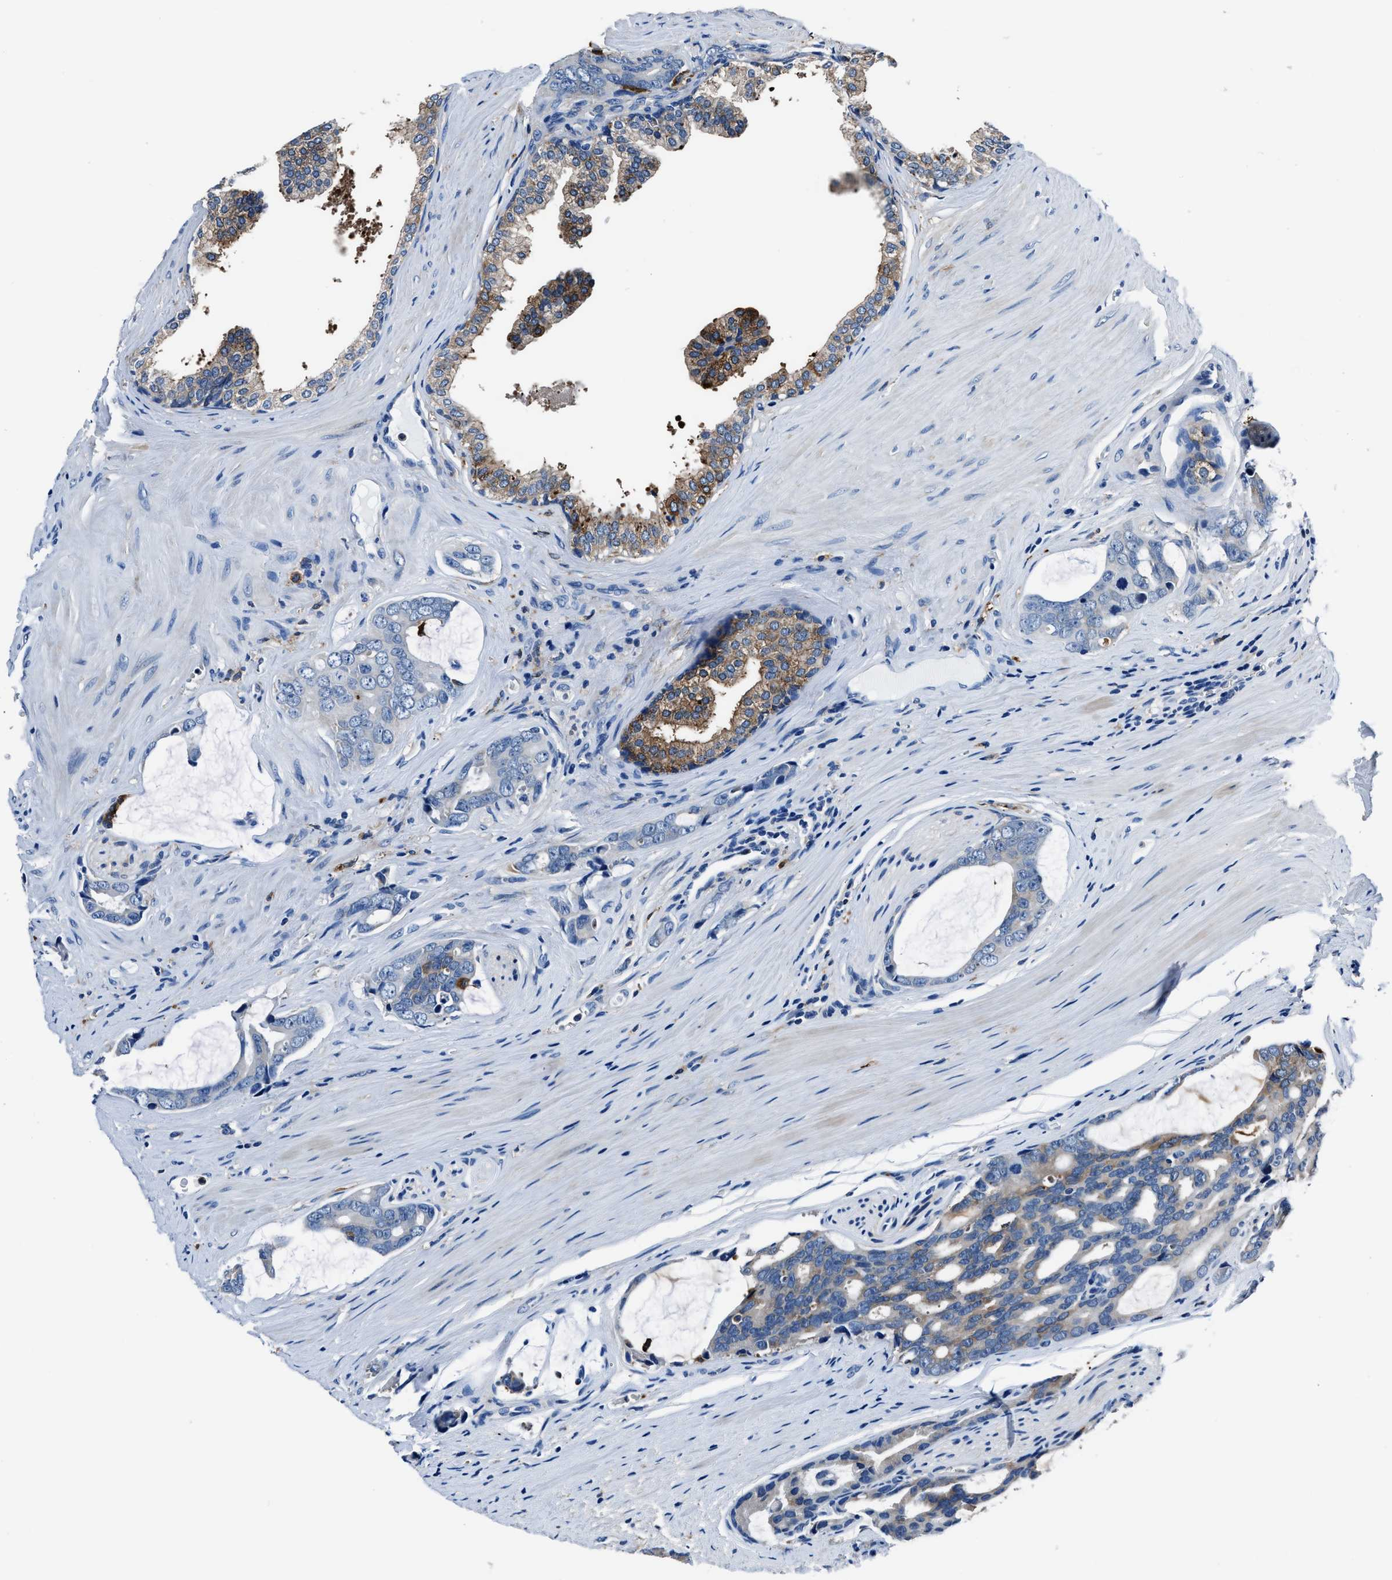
{"staining": {"intensity": "weak", "quantity": "25%-75%", "location": "cytoplasmic/membranous"}, "tissue": "prostate cancer", "cell_type": "Tumor cells", "image_type": "cancer", "snomed": [{"axis": "morphology", "description": "Adenocarcinoma, Medium grade"}, {"axis": "topography", "description": "Prostate"}], "caption": "Protein expression analysis of human prostate medium-grade adenocarcinoma reveals weak cytoplasmic/membranous expression in about 25%-75% of tumor cells.", "gene": "FTL", "patient": {"sex": "male", "age": 53}}